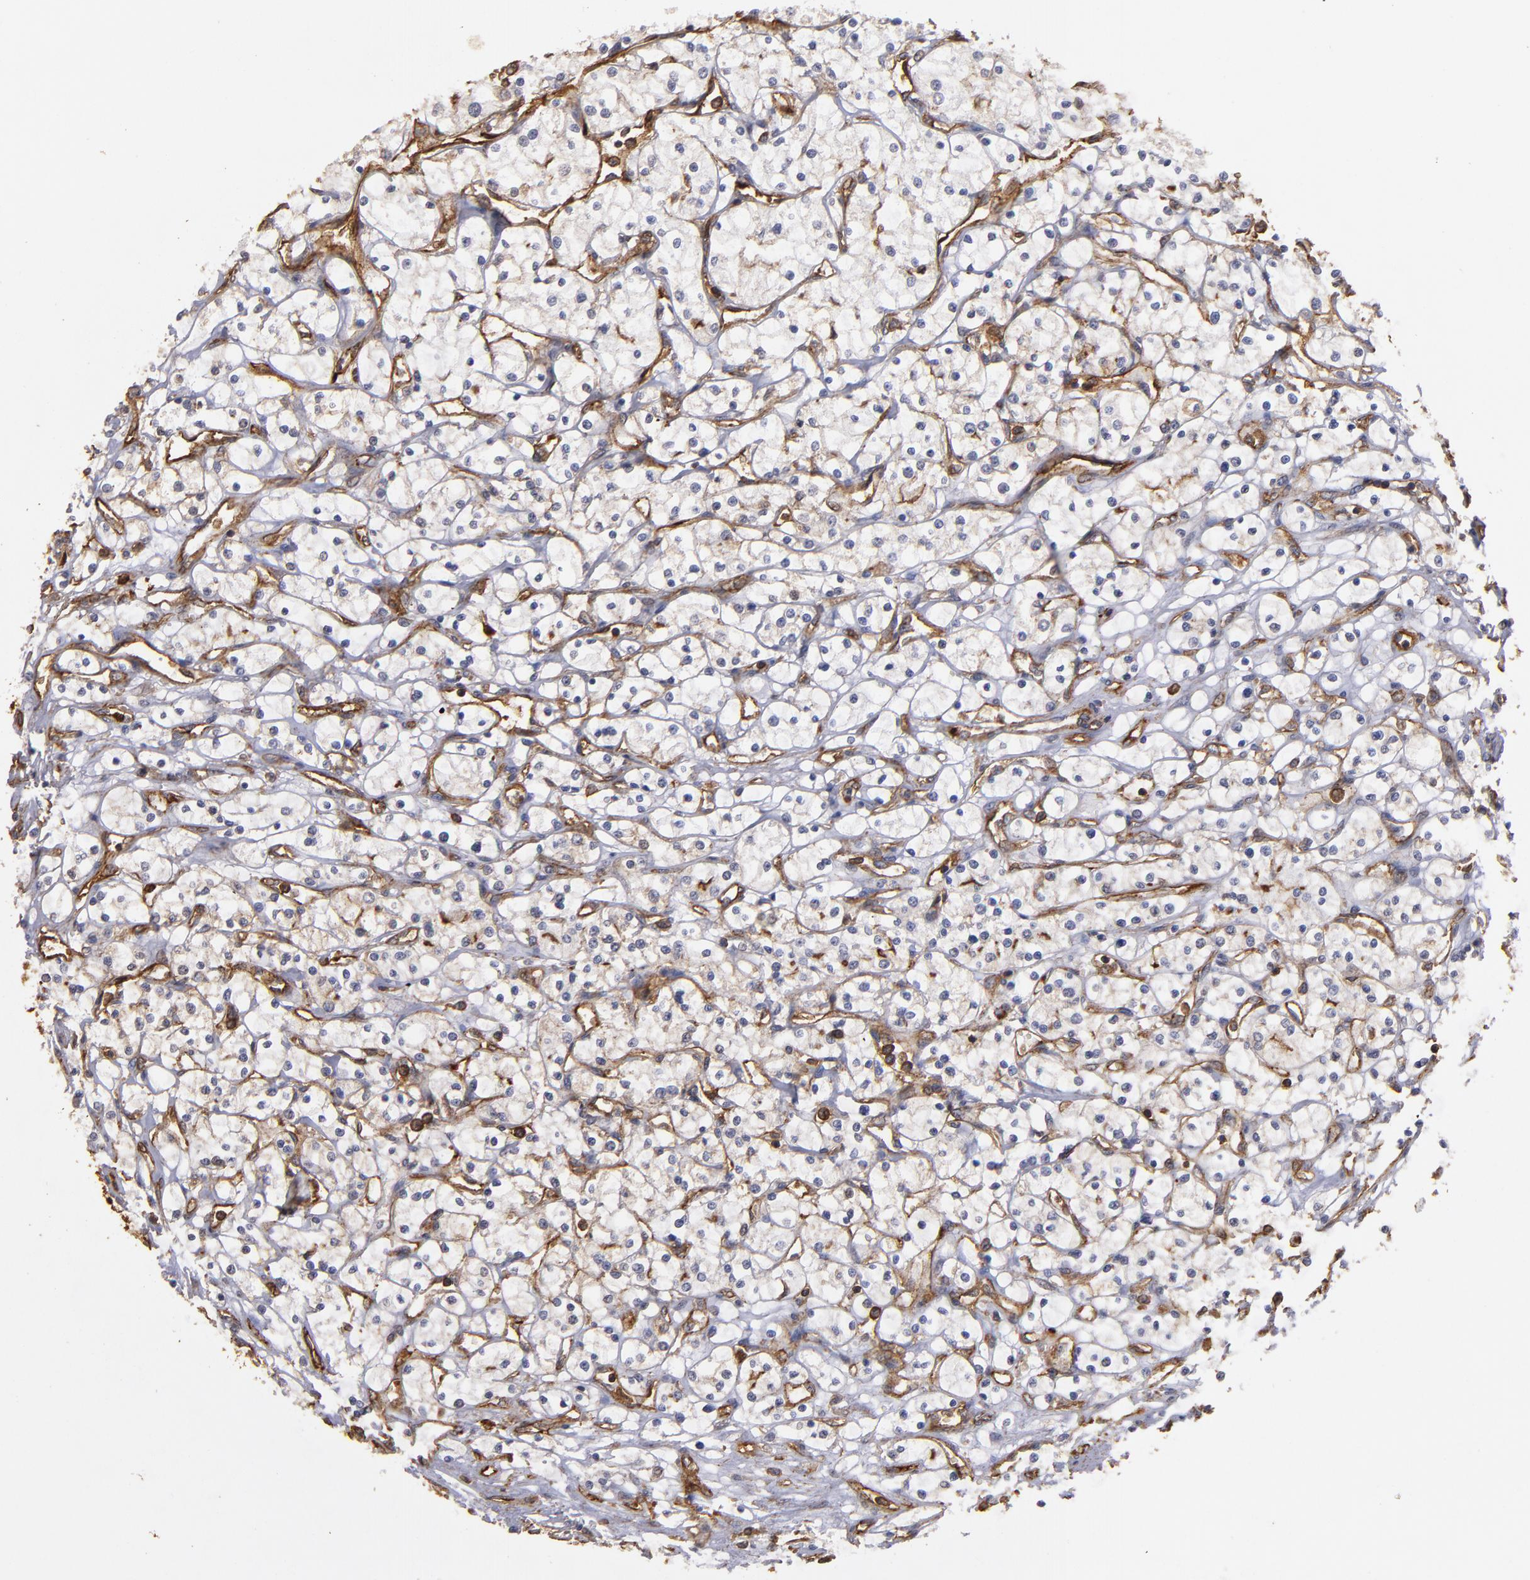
{"staining": {"intensity": "weak", "quantity": "25%-75%", "location": "cytoplasmic/membranous"}, "tissue": "renal cancer", "cell_type": "Tumor cells", "image_type": "cancer", "snomed": [{"axis": "morphology", "description": "Adenocarcinoma, NOS"}, {"axis": "topography", "description": "Kidney"}], "caption": "Renal cancer was stained to show a protein in brown. There is low levels of weak cytoplasmic/membranous expression in about 25%-75% of tumor cells.", "gene": "ACTN4", "patient": {"sex": "male", "age": 61}}